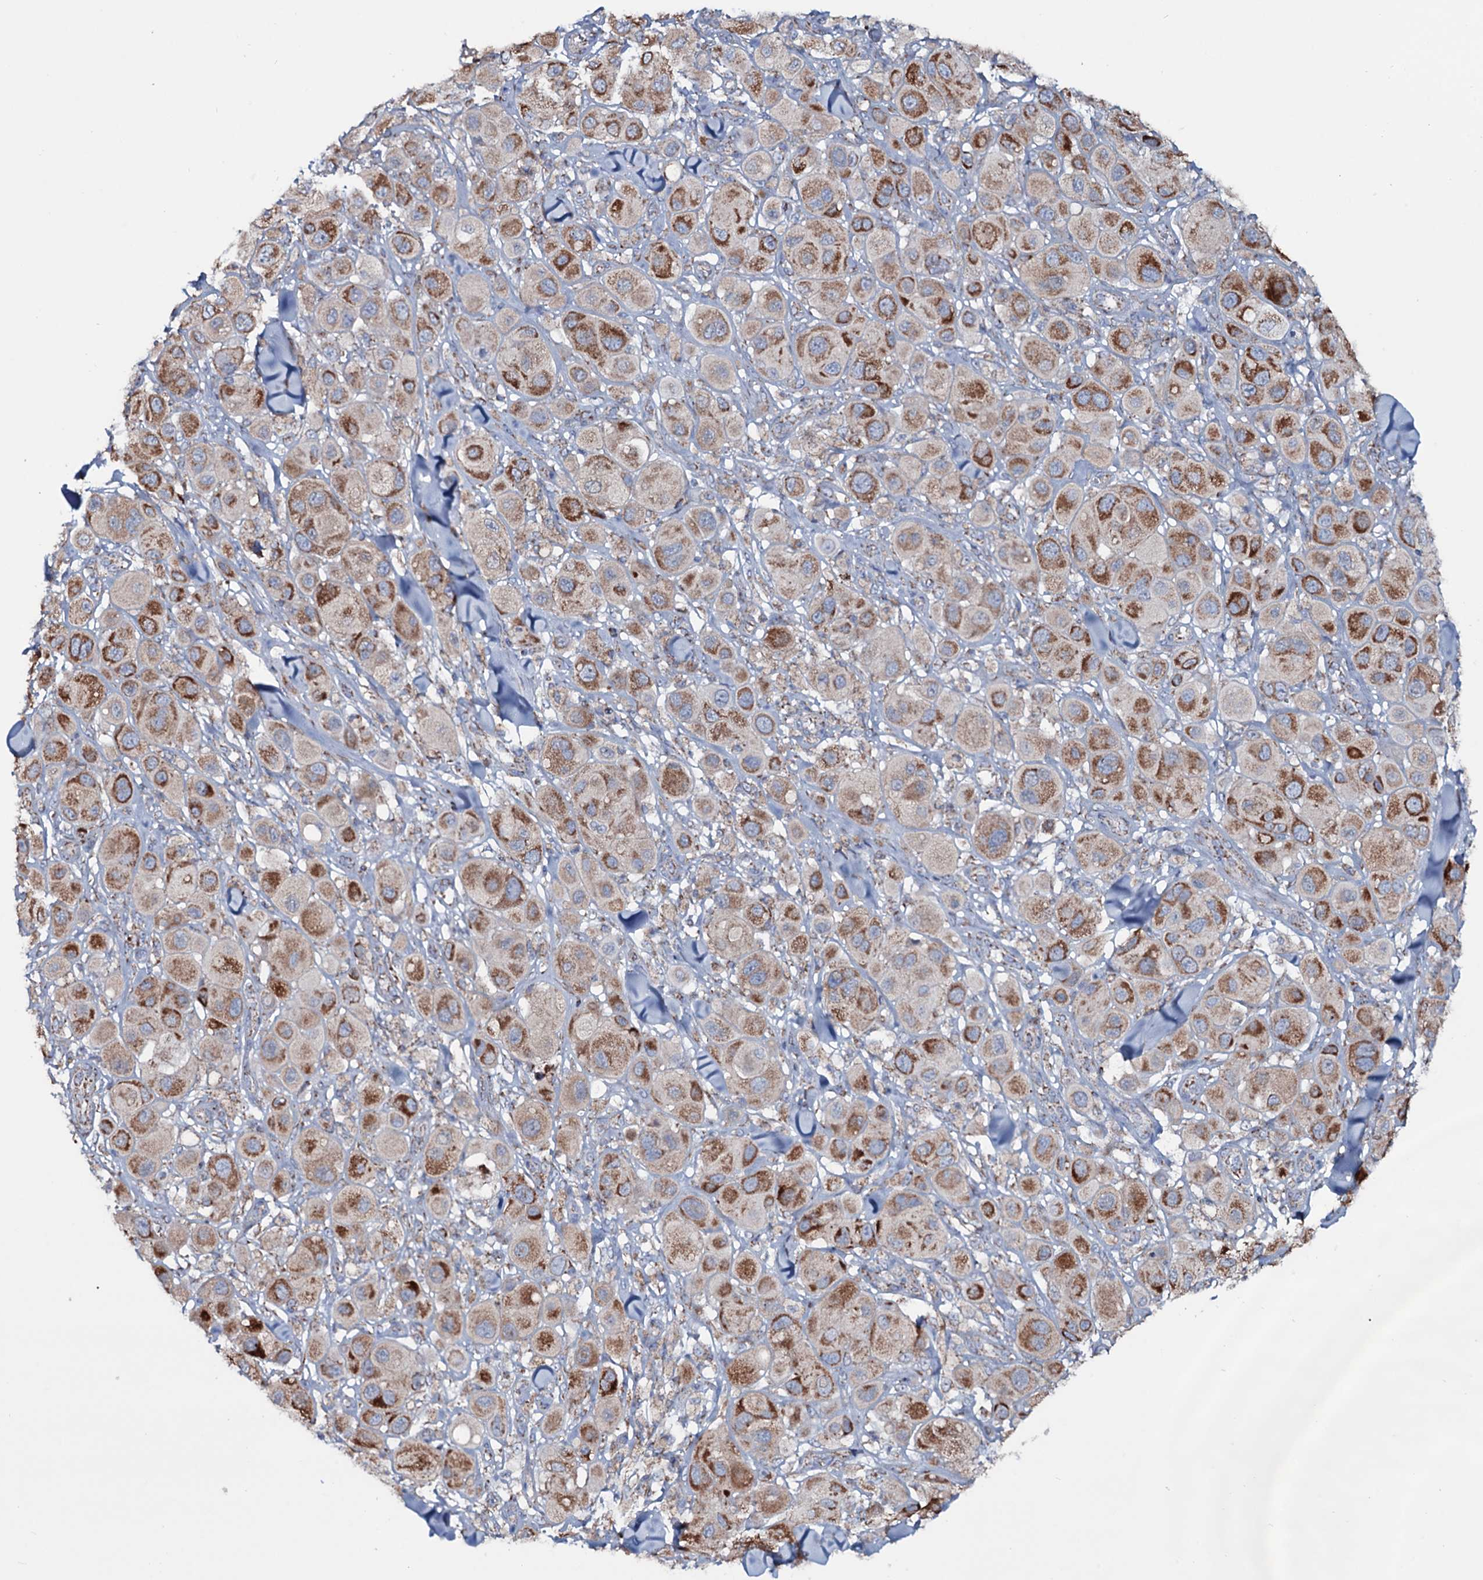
{"staining": {"intensity": "strong", "quantity": ">75%", "location": "cytoplasmic/membranous"}, "tissue": "melanoma", "cell_type": "Tumor cells", "image_type": "cancer", "snomed": [{"axis": "morphology", "description": "Malignant melanoma, Metastatic site"}, {"axis": "topography", "description": "Skin"}], "caption": "Strong cytoplasmic/membranous expression is seen in approximately >75% of tumor cells in malignant melanoma (metastatic site).", "gene": "MRPS35", "patient": {"sex": "male", "age": 41}}